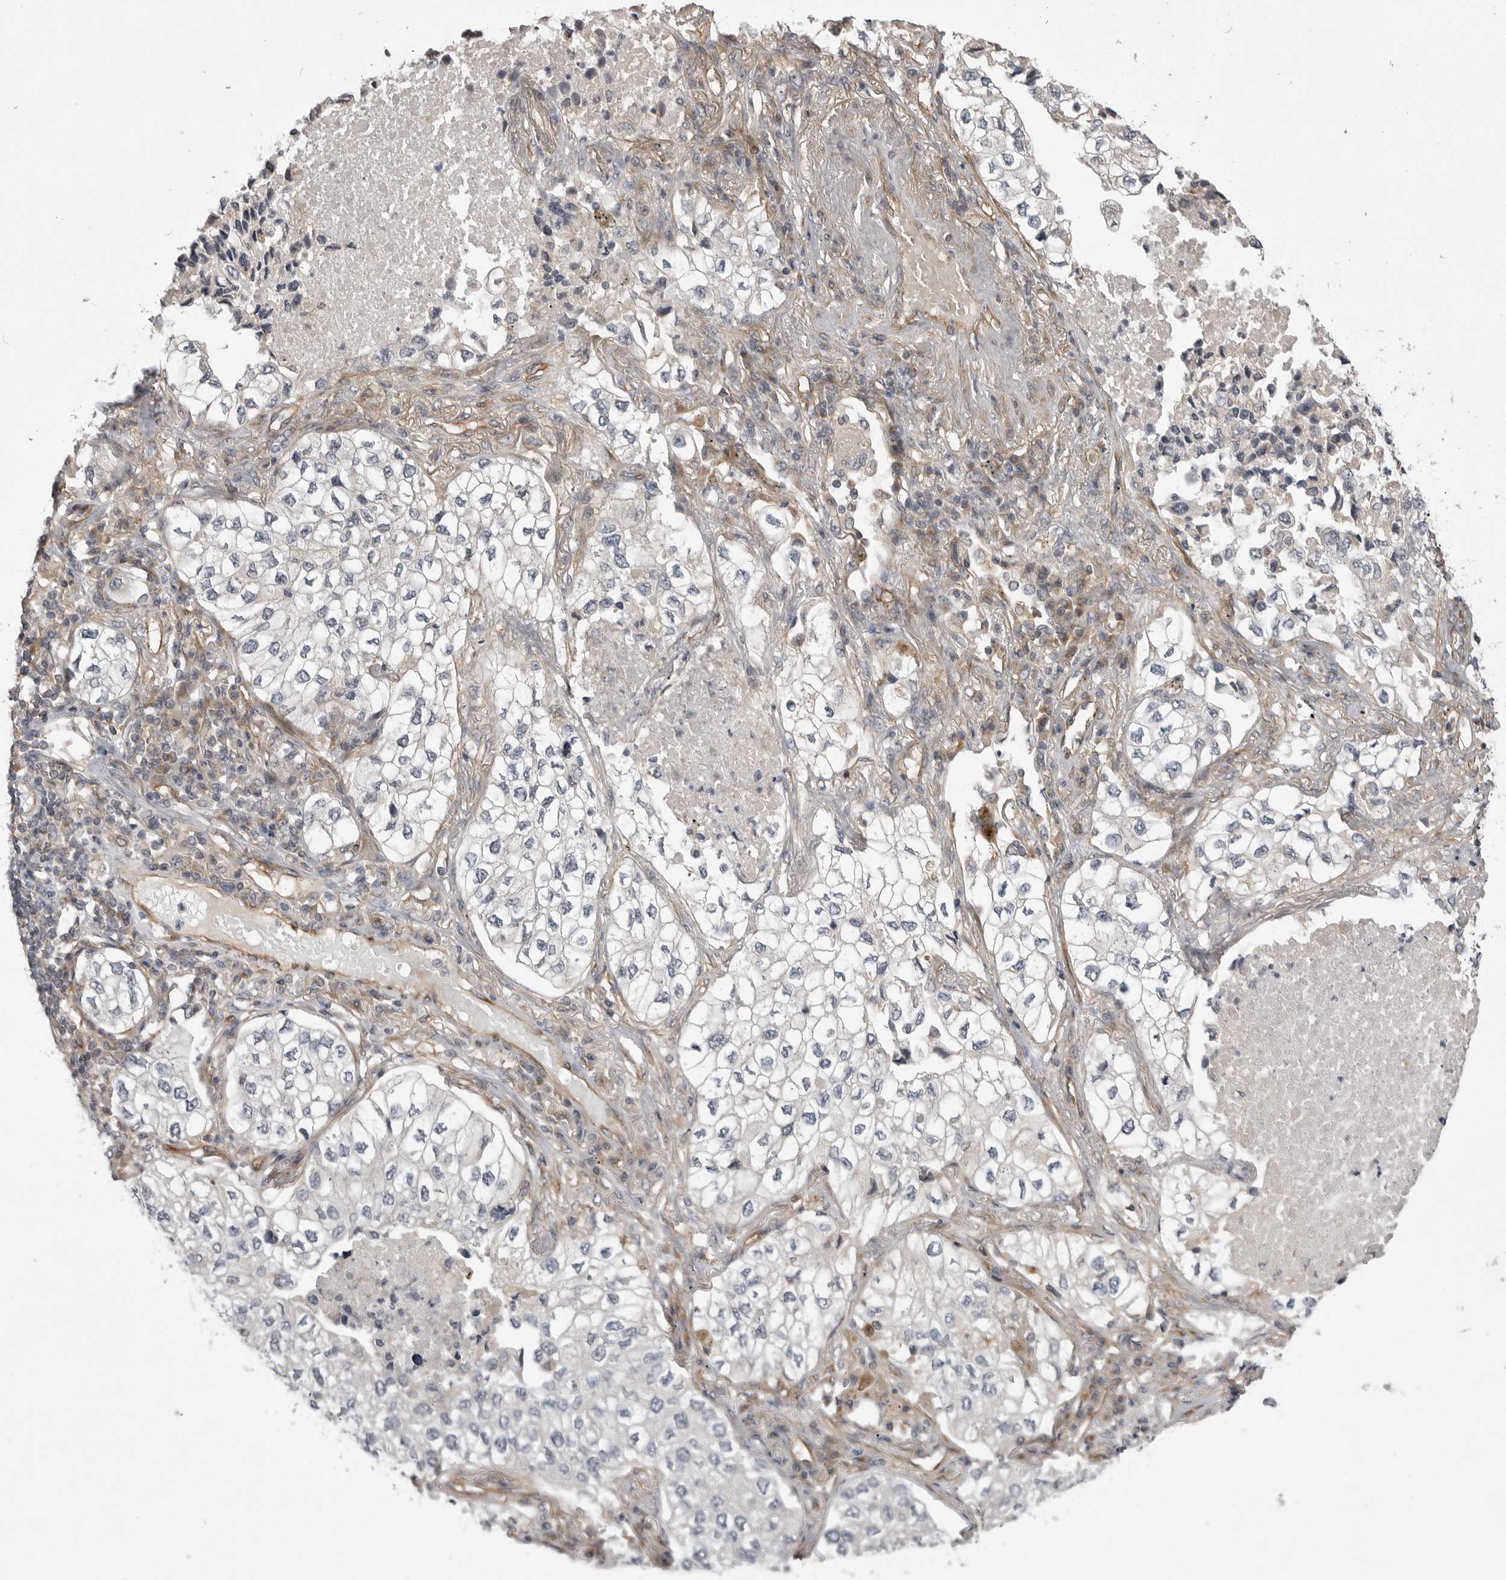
{"staining": {"intensity": "negative", "quantity": "none", "location": "none"}, "tissue": "lung cancer", "cell_type": "Tumor cells", "image_type": "cancer", "snomed": [{"axis": "morphology", "description": "Adenocarcinoma, NOS"}, {"axis": "topography", "description": "Lung"}], "caption": "Immunohistochemical staining of human lung adenocarcinoma demonstrates no significant staining in tumor cells.", "gene": "LRRC45", "patient": {"sex": "male", "age": 63}}